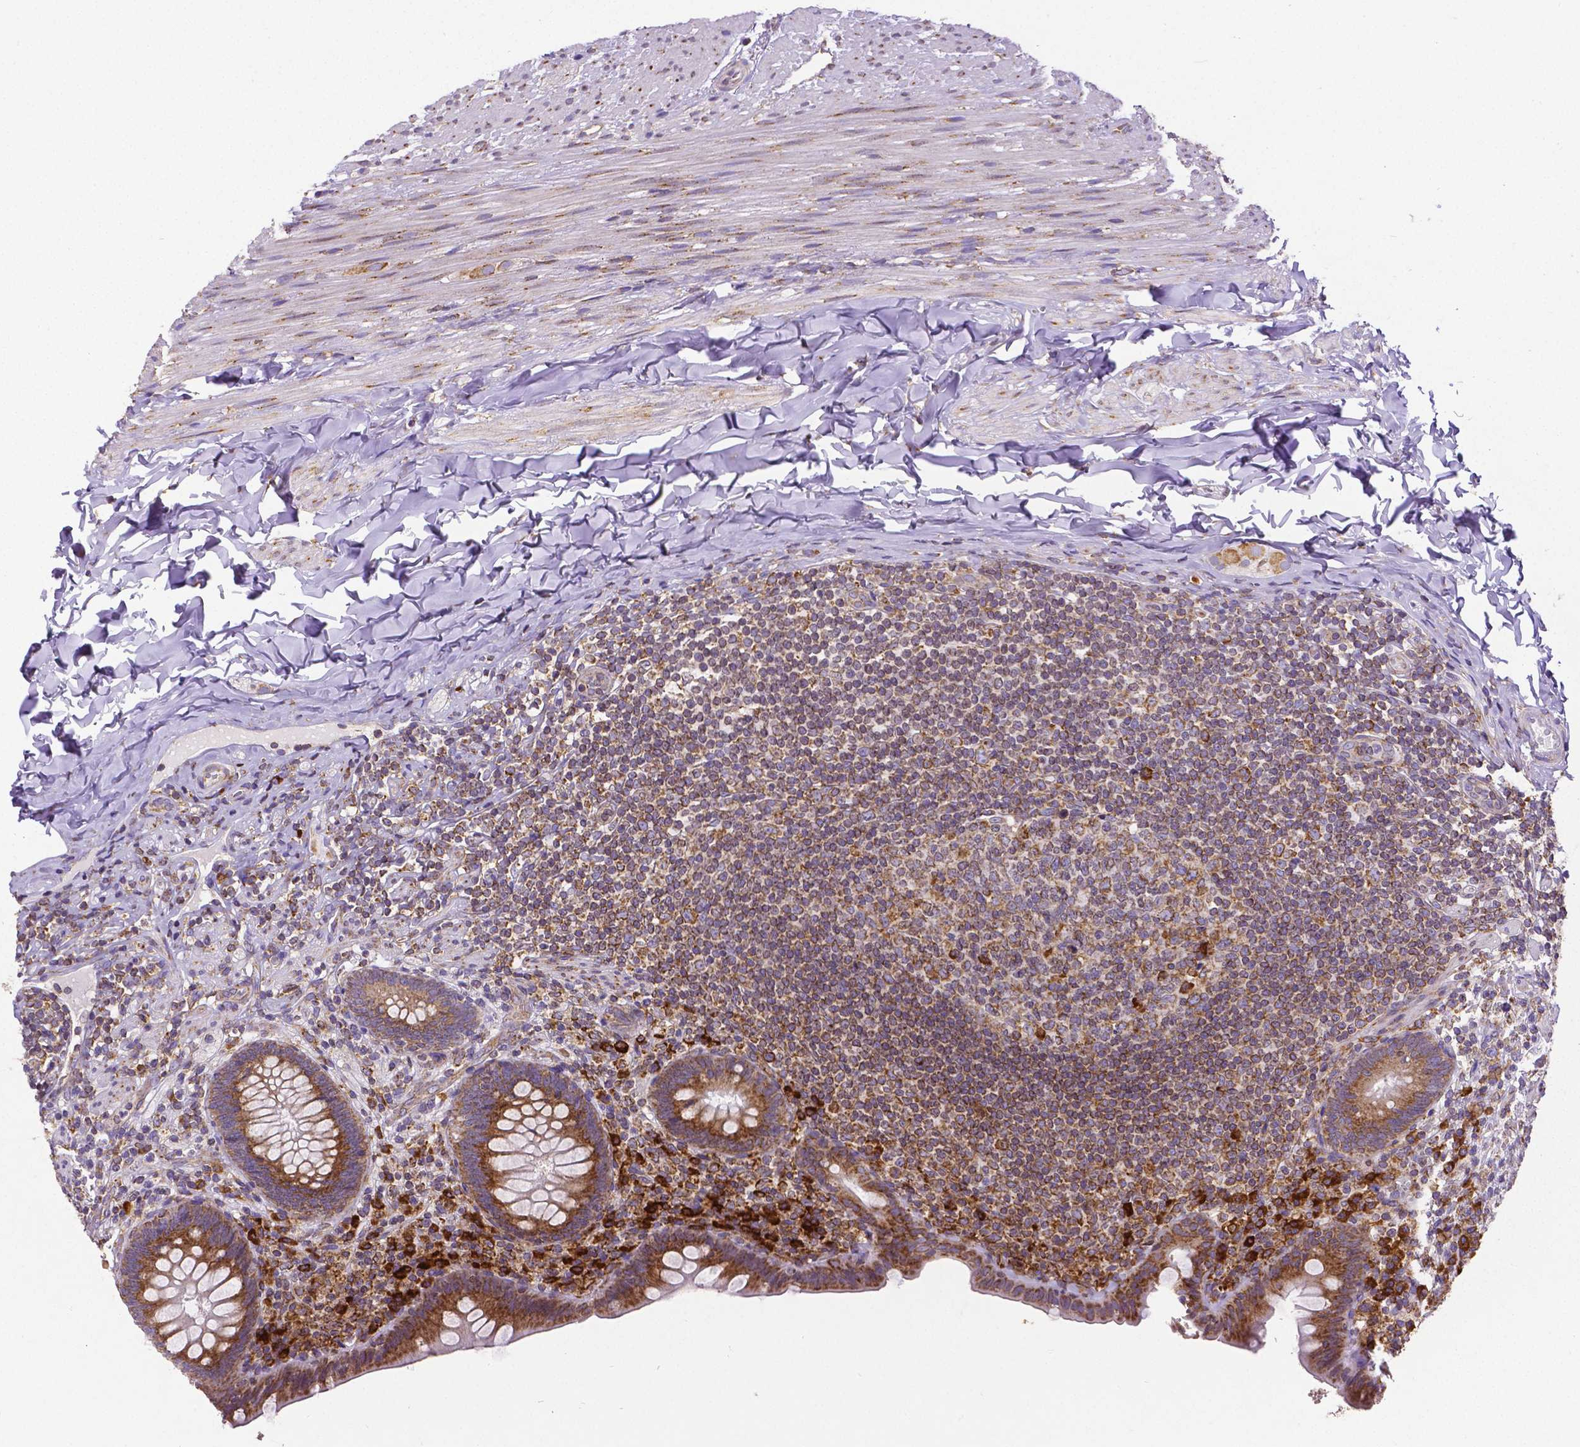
{"staining": {"intensity": "moderate", "quantity": "25%-75%", "location": "cytoplasmic/membranous"}, "tissue": "appendix", "cell_type": "Glandular cells", "image_type": "normal", "snomed": [{"axis": "morphology", "description": "Normal tissue, NOS"}, {"axis": "topography", "description": "Appendix"}], "caption": "Protein expression by immunohistochemistry displays moderate cytoplasmic/membranous staining in approximately 25%-75% of glandular cells in normal appendix. (brown staining indicates protein expression, while blue staining denotes nuclei).", "gene": "MTDH", "patient": {"sex": "male", "age": 47}}